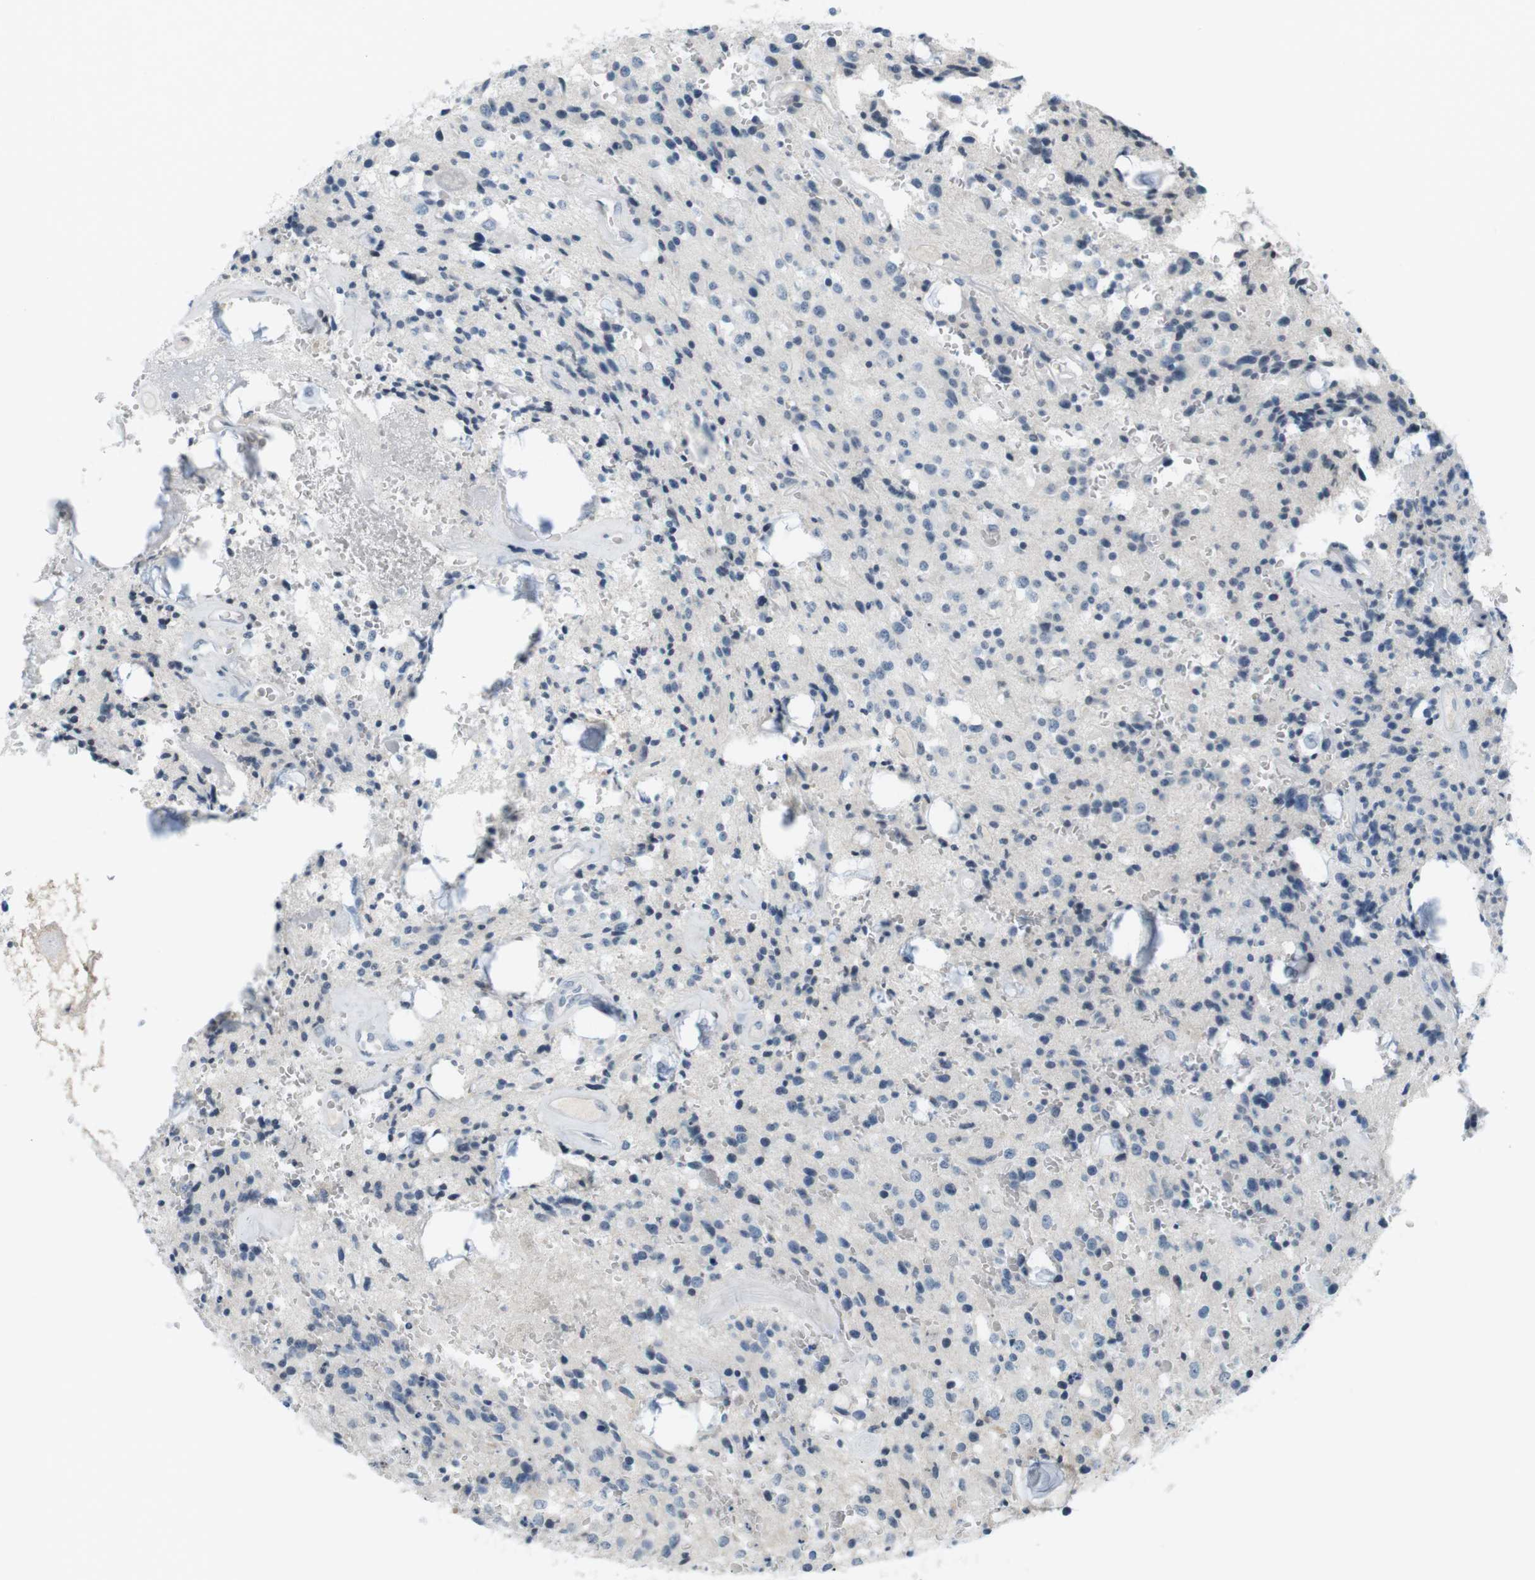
{"staining": {"intensity": "negative", "quantity": "none", "location": "none"}, "tissue": "glioma", "cell_type": "Tumor cells", "image_type": "cancer", "snomed": [{"axis": "morphology", "description": "Glioma, malignant, Low grade"}, {"axis": "topography", "description": "Brain"}], "caption": "High magnification brightfield microscopy of low-grade glioma (malignant) stained with DAB (3,3'-diaminobenzidine) (brown) and counterstained with hematoxylin (blue): tumor cells show no significant staining. (DAB (3,3'-diaminobenzidine) immunohistochemistry with hematoxylin counter stain).", "gene": "AZGP1", "patient": {"sex": "male", "age": 58}}